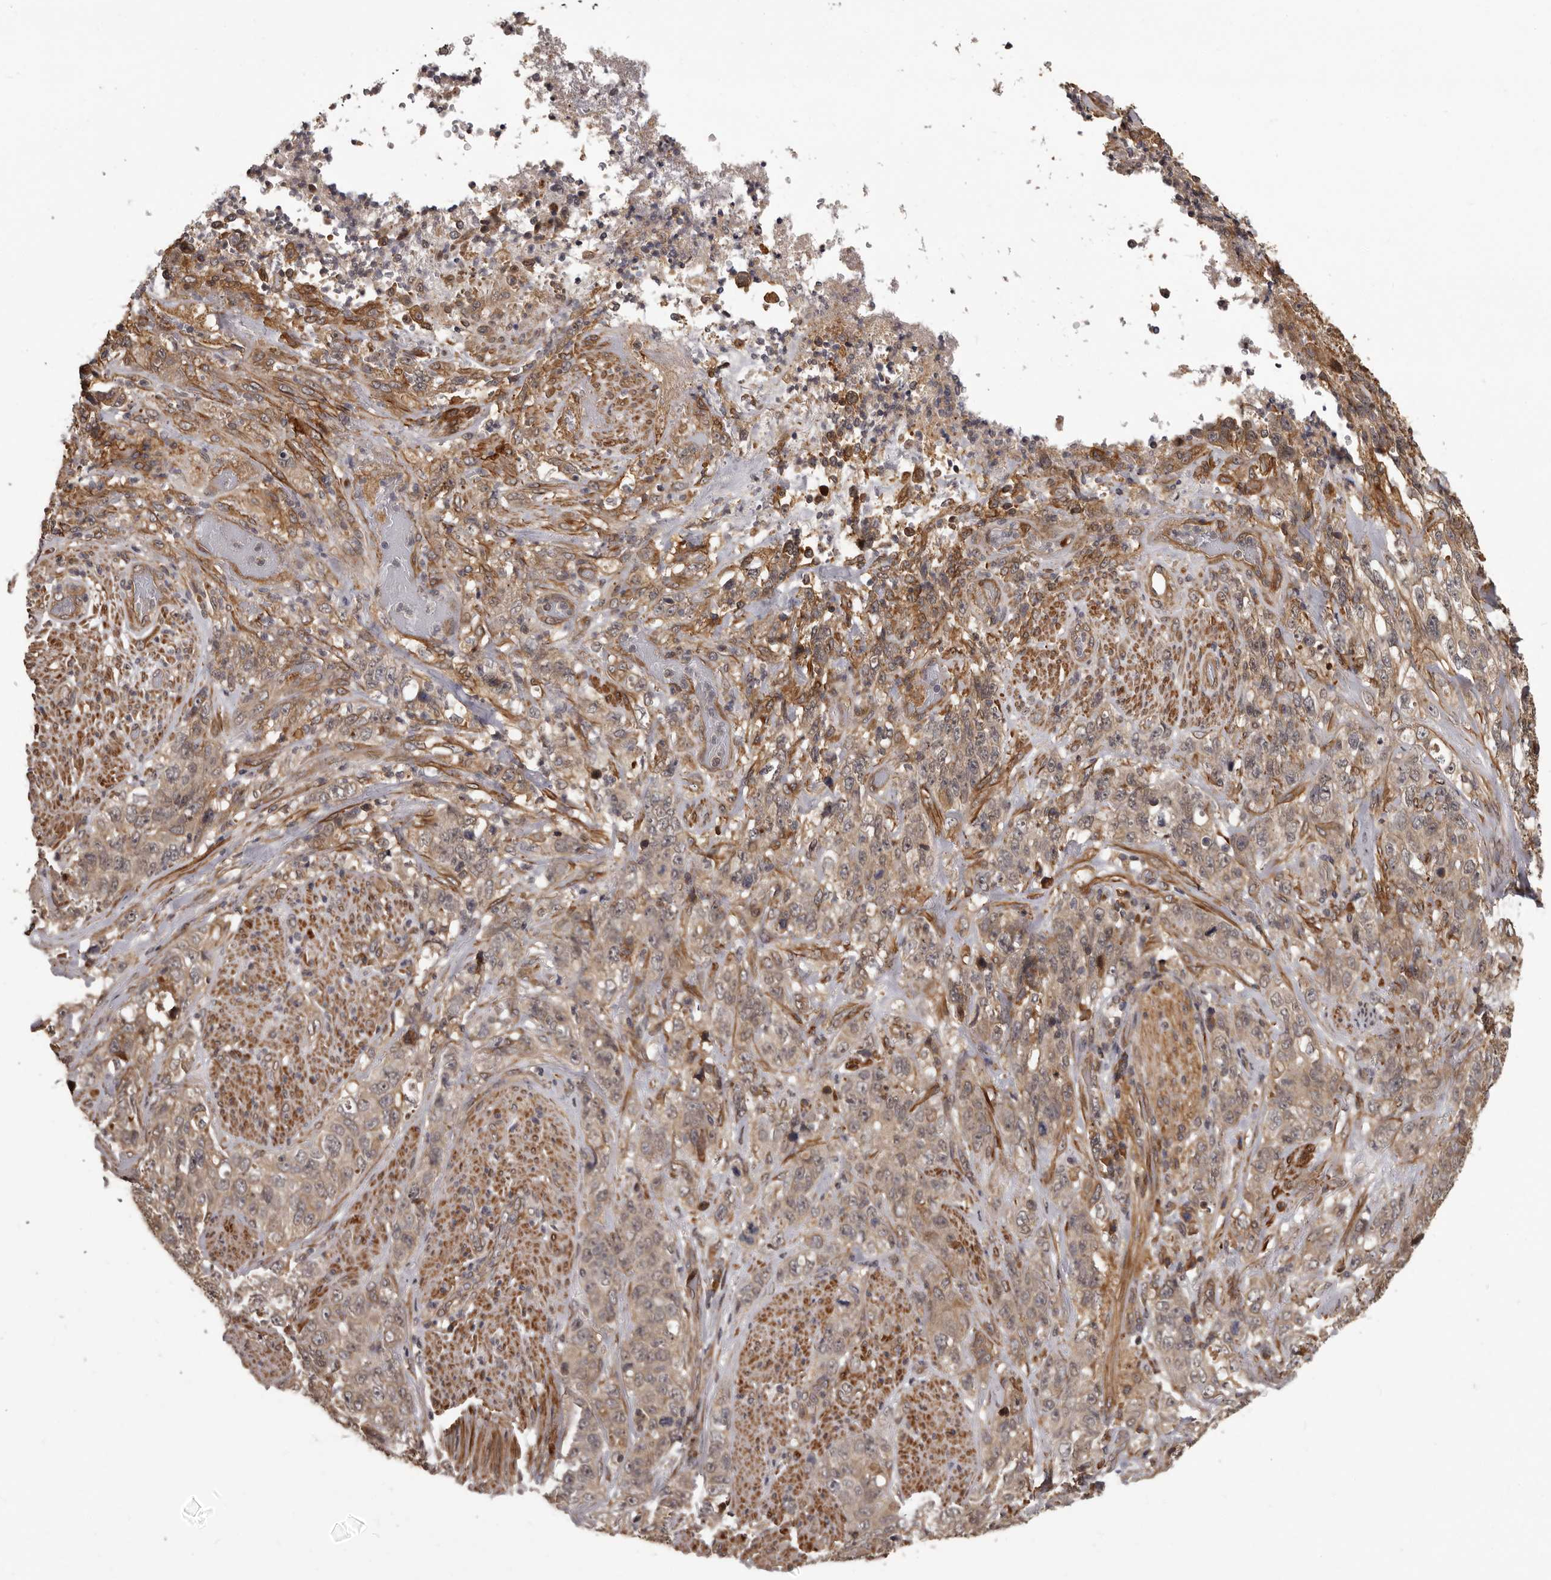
{"staining": {"intensity": "weak", "quantity": ">75%", "location": "cytoplasmic/membranous"}, "tissue": "stomach cancer", "cell_type": "Tumor cells", "image_type": "cancer", "snomed": [{"axis": "morphology", "description": "Adenocarcinoma, NOS"}, {"axis": "topography", "description": "Stomach"}], "caption": "Weak cytoplasmic/membranous expression is seen in approximately >75% of tumor cells in stomach adenocarcinoma.", "gene": "SLITRK6", "patient": {"sex": "male", "age": 48}}